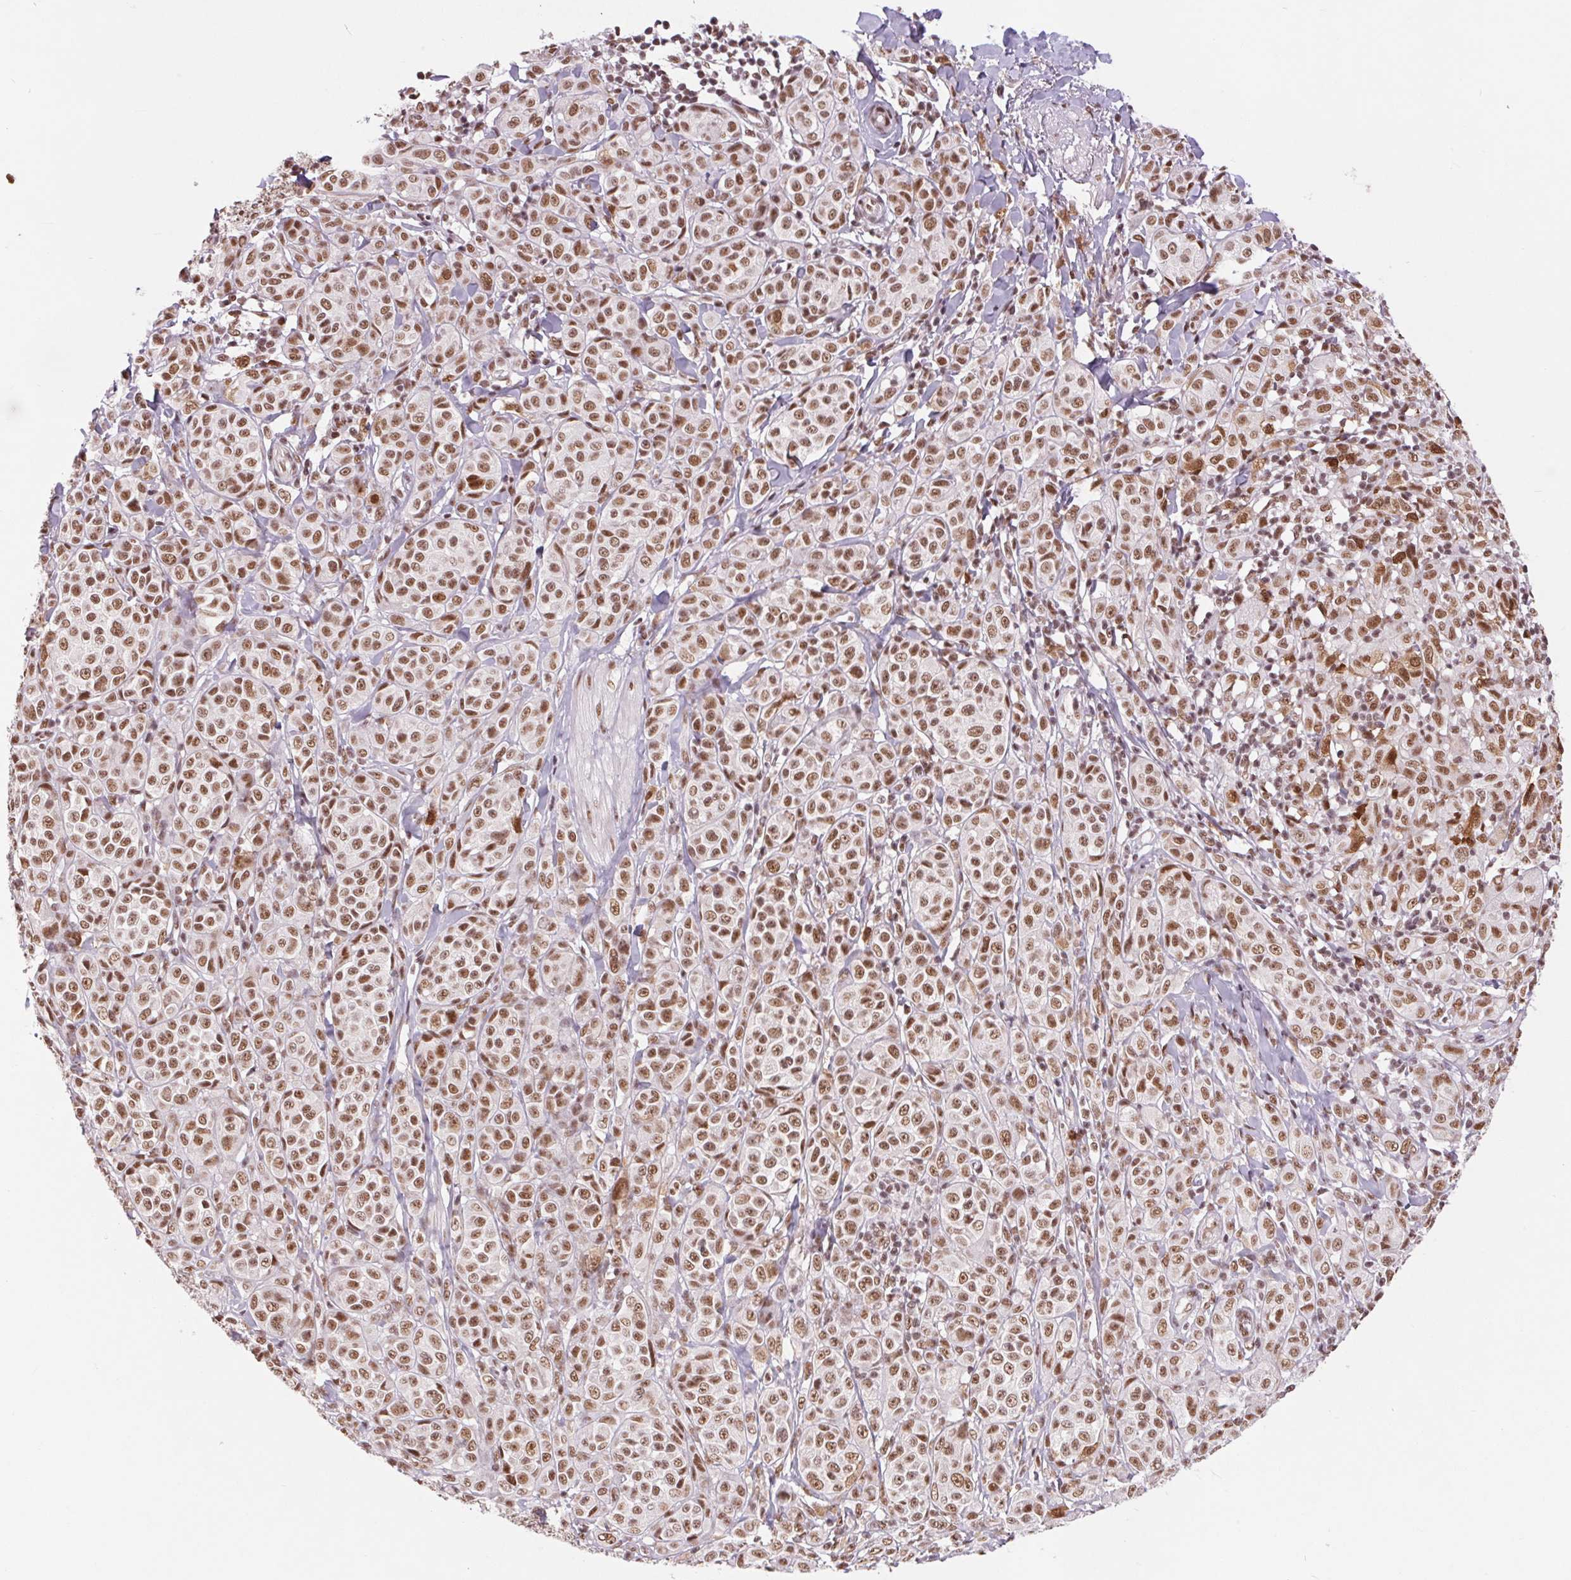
{"staining": {"intensity": "moderate", "quantity": ">75%", "location": "nuclear"}, "tissue": "melanoma", "cell_type": "Tumor cells", "image_type": "cancer", "snomed": [{"axis": "morphology", "description": "Malignant melanoma, NOS"}, {"axis": "topography", "description": "Skin"}], "caption": "Protein expression analysis of melanoma exhibits moderate nuclear expression in about >75% of tumor cells.", "gene": "CD2BP2", "patient": {"sex": "male", "age": 89}}